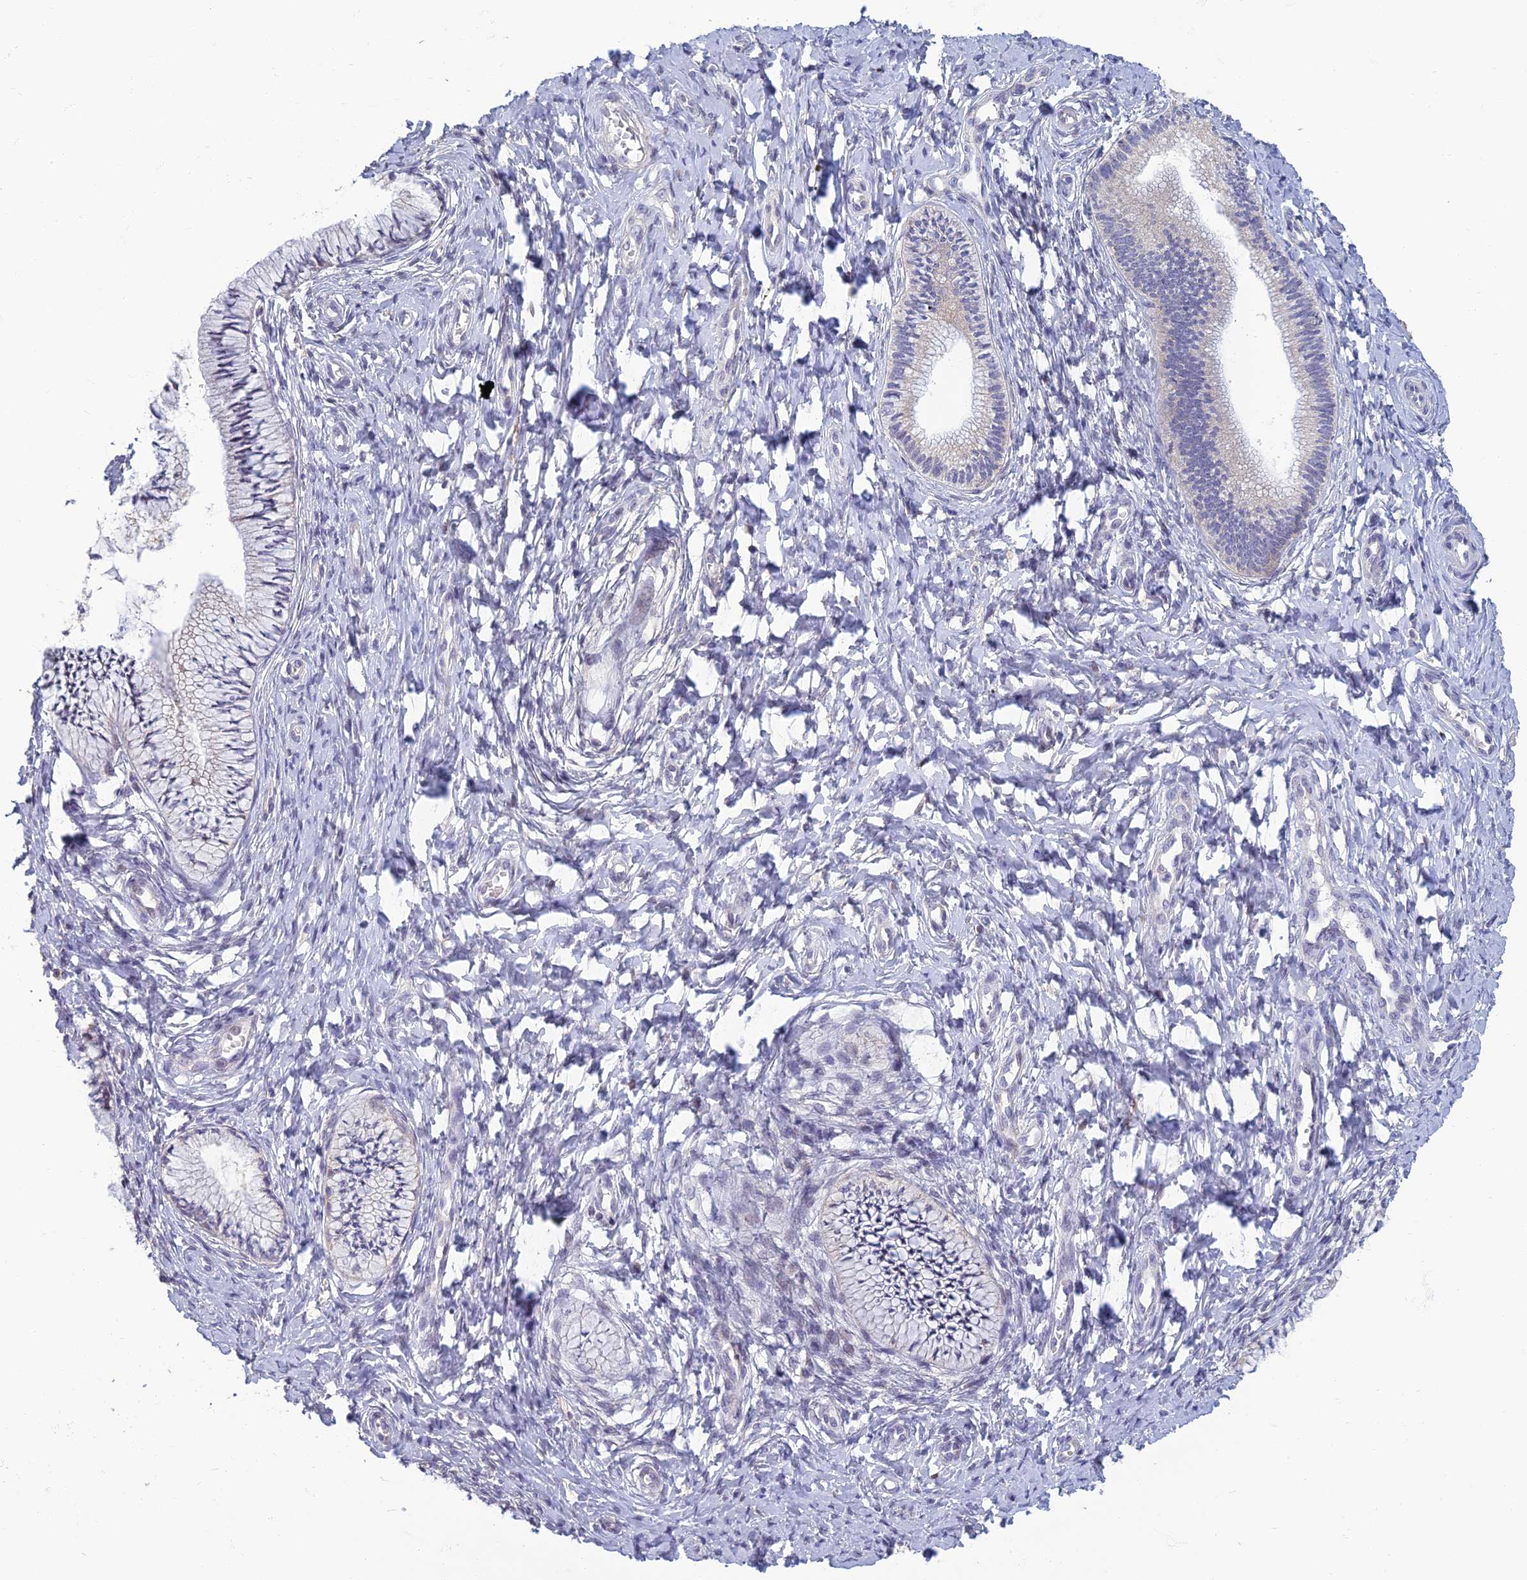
{"staining": {"intensity": "negative", "quantity": "none", "location": "none"}, "tissue": "cervix", "cell_type": "Glandular cells", "image_type": "normal", "snomed": [{"axis": "morphology", "description": "Normal tissue, NOS"}, {"axis": "topography", "description": "Cervix"}], "caption": "Immunohistochemistry (IHC) of benign human cervix exhibits no positivity in glandular cells.", "gene": "NEURL1", "patient": {"sex": "female", "age": 36}}